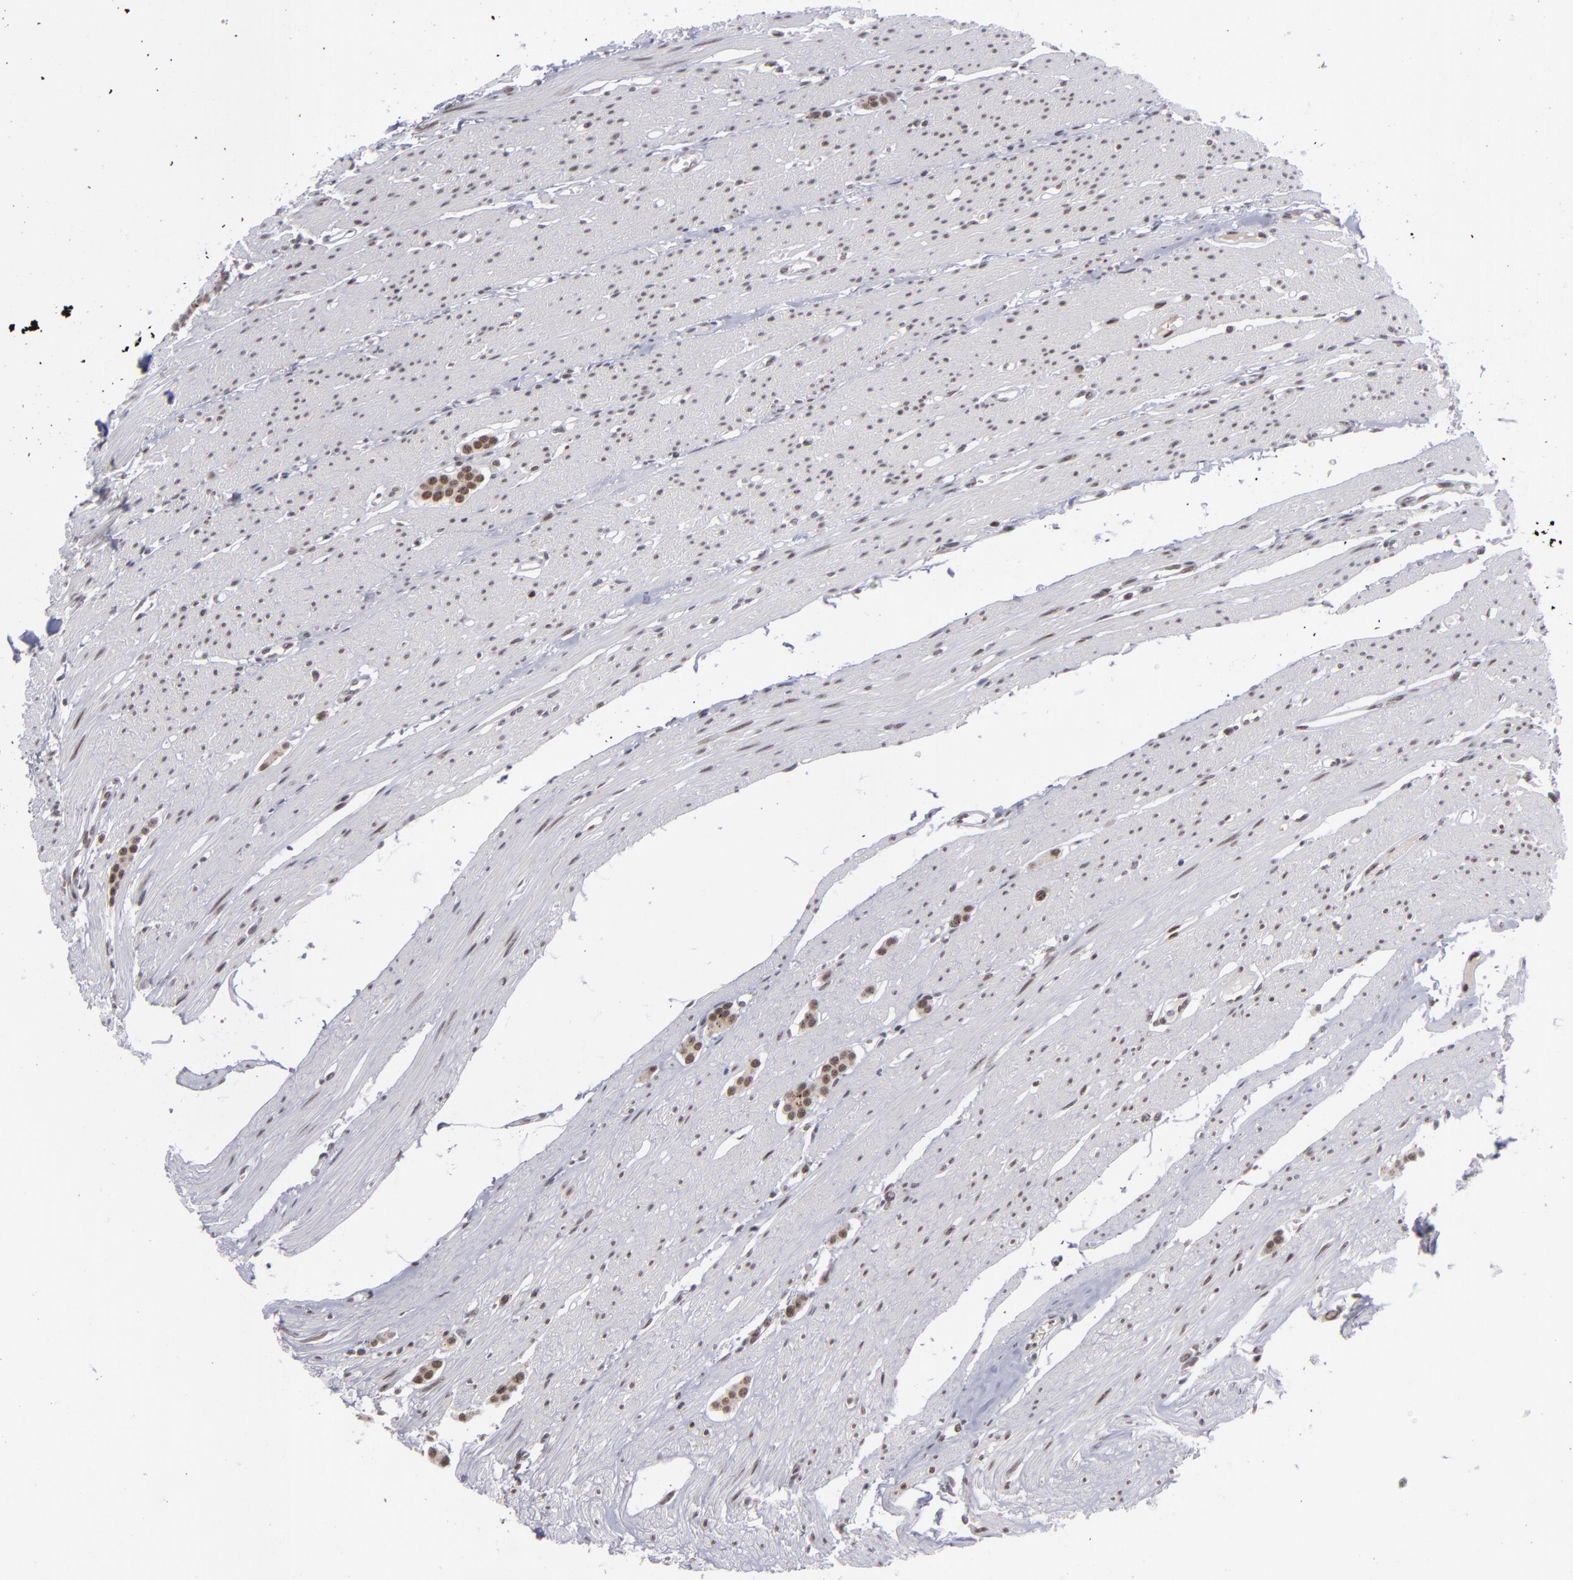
{"staining": {"intensity": "moderate", "quantity": ">75%", "location": "nuclear"}, "tissue": "carcinoid", "cell_type": "Tumor cells", "image_type": "cancer", "snomed": [{"axis": "morphology", "description": "Carcinoid, malignant, NOS"}, {"axis": "topography", "description": "Small intestine"}], "caption": "Carcinoid was stained to show a protein in brown. There is medium levels of moderate nuclear positivity in approximately >75% of tumor cells. (DAB = brown stain, brightfield microscopy at high magnification).", "gene": "MLLT3", "patient": {"sex": "male", "age": 60}}